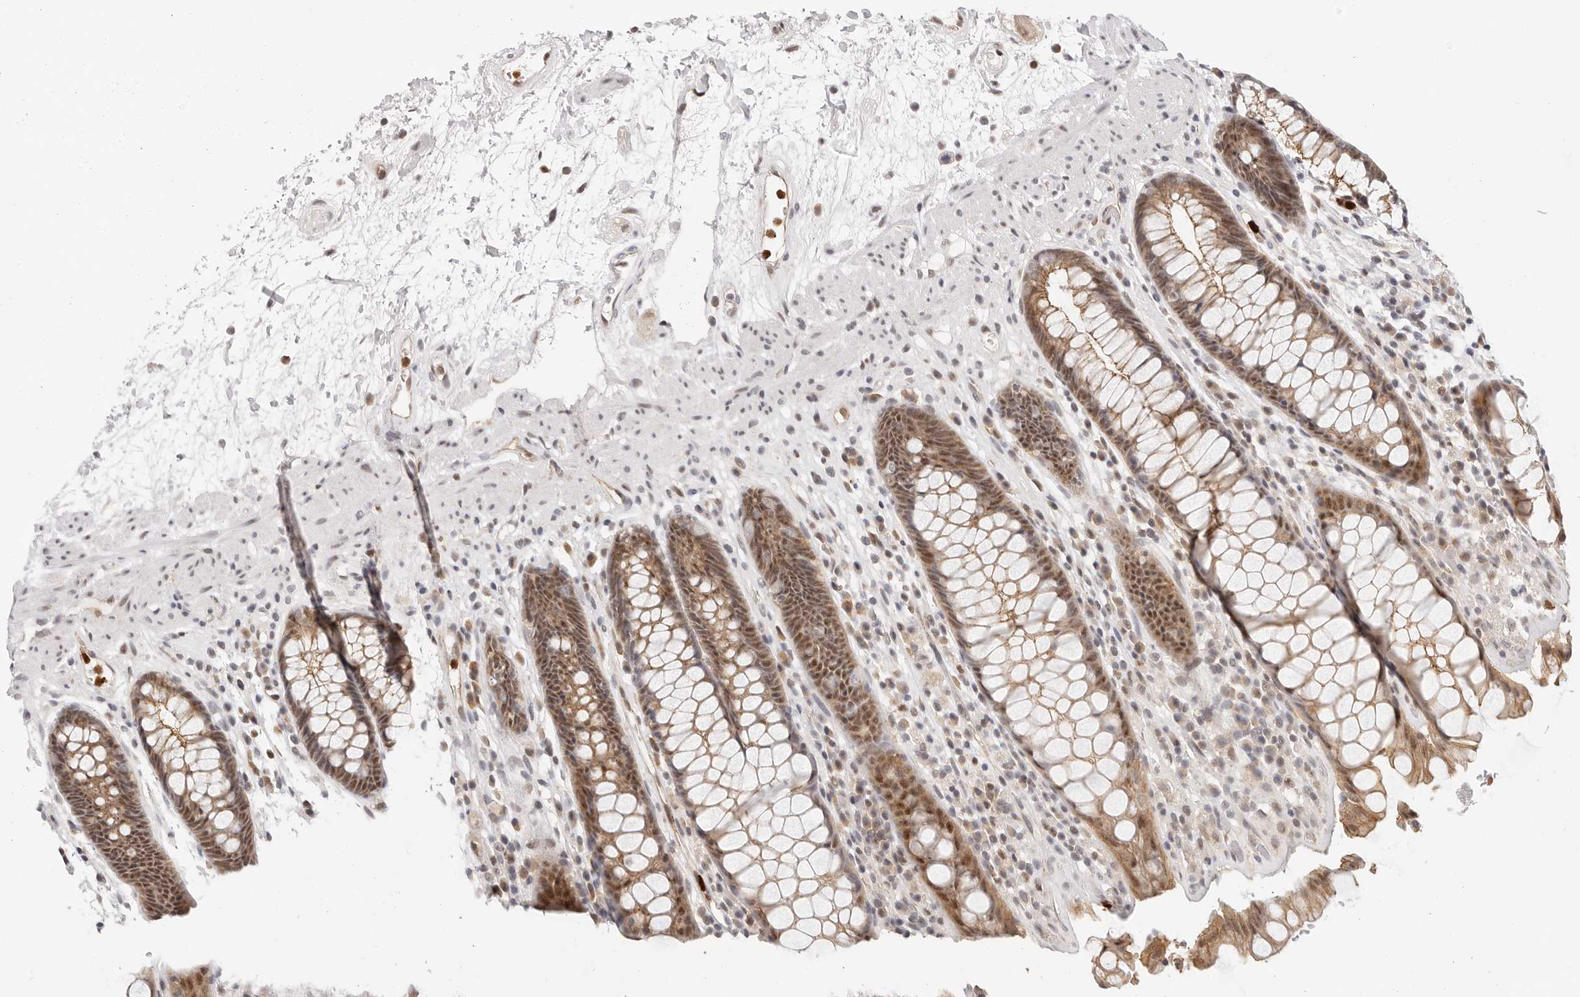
{"staining": {"intensity": "moderate", "quantity": ">75%", "location": "cytoplasmic/membranous,nuclear"}, "tissue": "rectum", "cell_type": "Glandular cells", "image_type": "normal", "snomed": [{"axis": "morphology", "description": "Normal tissue, NOS"}, {"axis": "topography", "description": "Rectum"}], "caption": "Immunohistochemistry staining of benign rectum, which reveals medium levels of moderate cytoplasmic/membranous,nuclear positivity in approximately >75% of glandular cells indicating moderate cytoplasmic/membranous,nuclear protein expression. The staining was performed using DAB (brown) for protein detection and nuclei were counterstained in hematoxylin (blue).", "gene": "AFDN", "patient": {"sex": "male", "age": 64}}